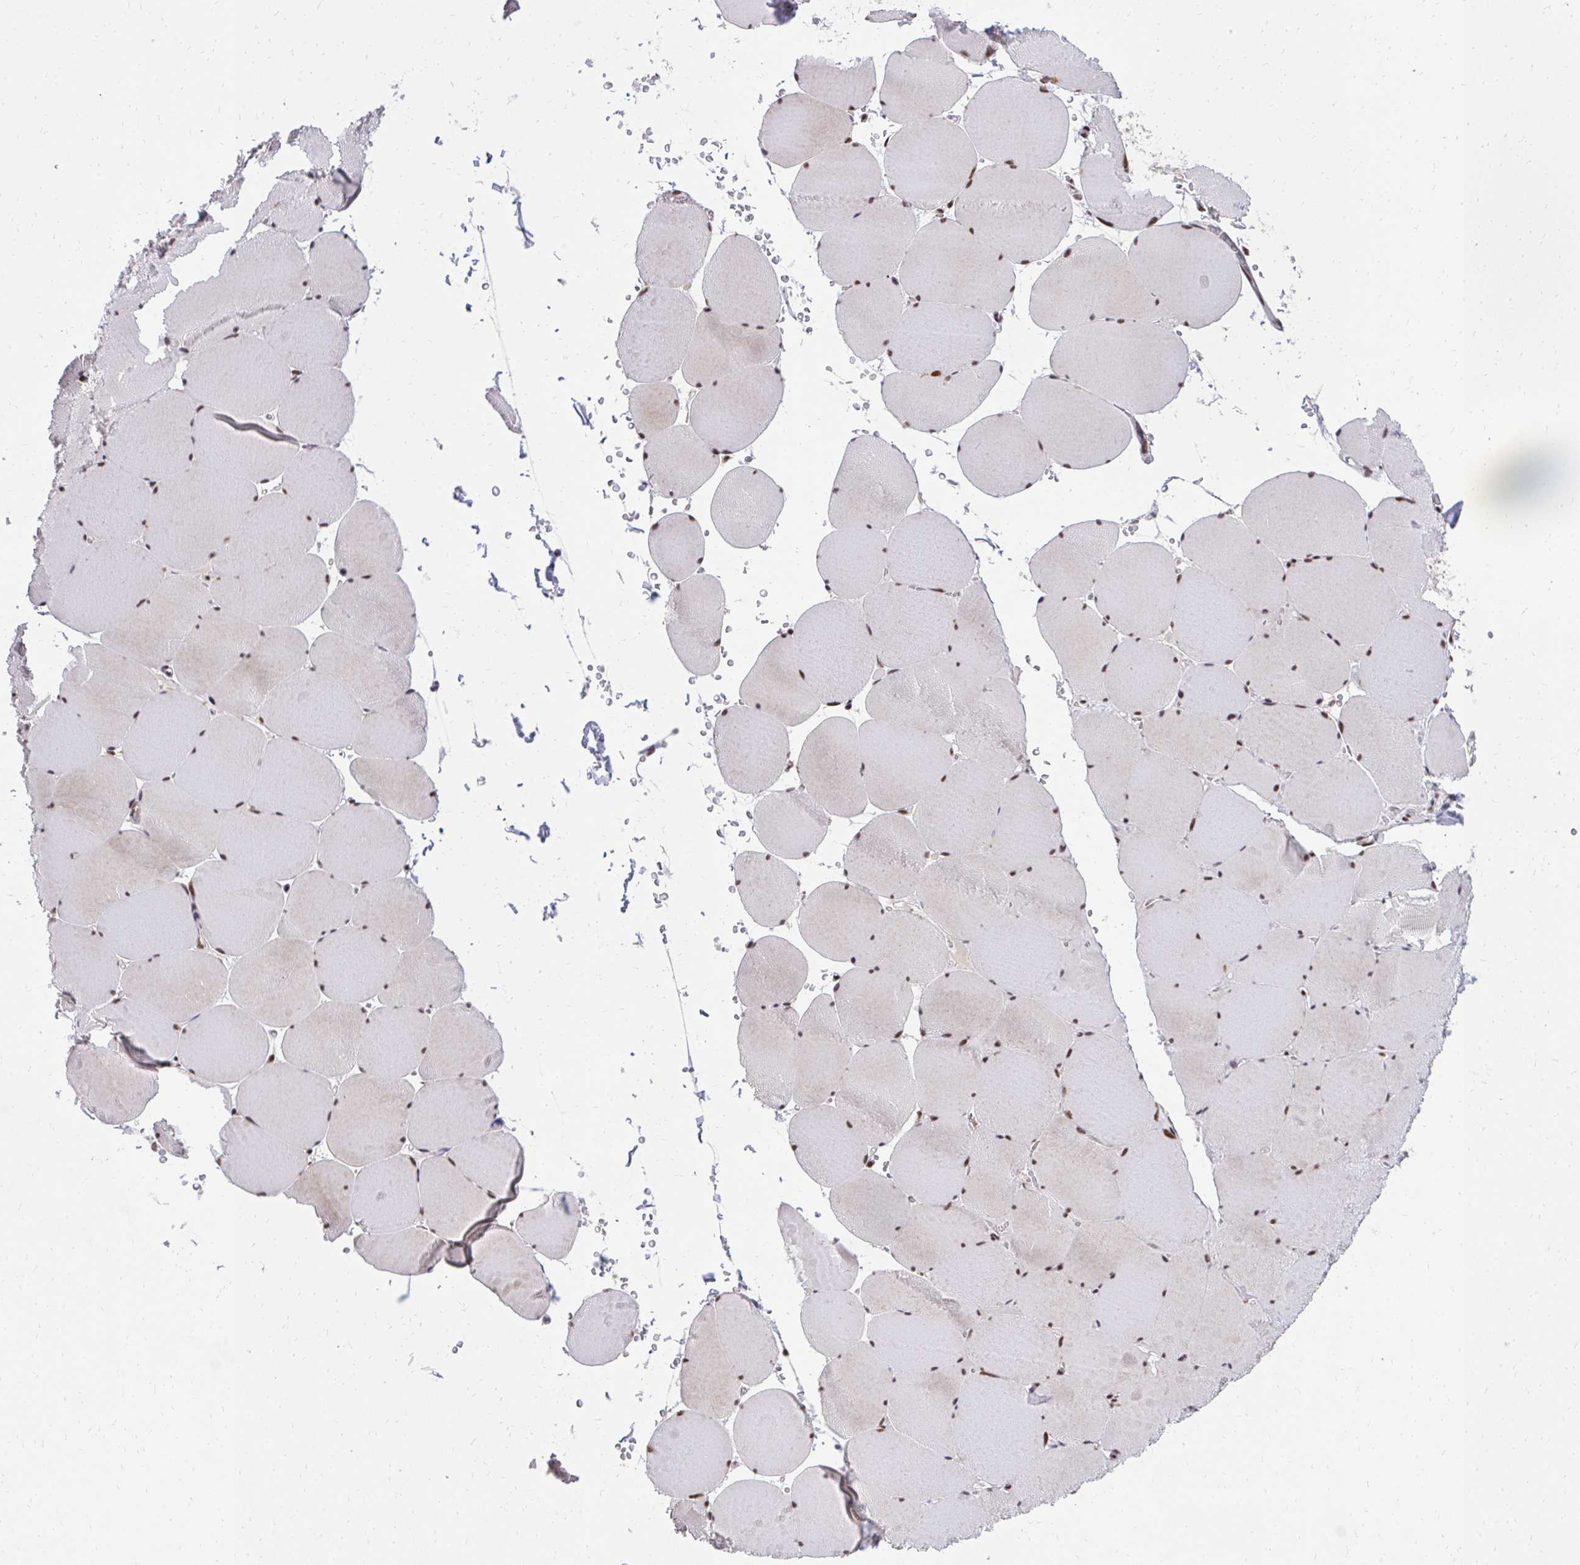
{"staining": {"intensity": "weak", "quantity": "25%-75%", "location": "nuclear"}, "tissue": "skeletal muscle", "cell_type": "Myocytes", "image_type": "normal", "snomed": [{"axis": "morphology", "description": "Normal tissue, NOS"}, {"axis": "topography", "description": "Skeletal muscle"}, {"axis": "topography", "description": "Head-Neck"}], "caption": "Protein expression by immunohistochemistry reveals weak nuclear expression in approximately 25%-75% of myocytes in benign skeletal muscle. Nuclei are stained in blue.", "gene": "SYNE4", "patient": {"sex": "male", "age": 66}}